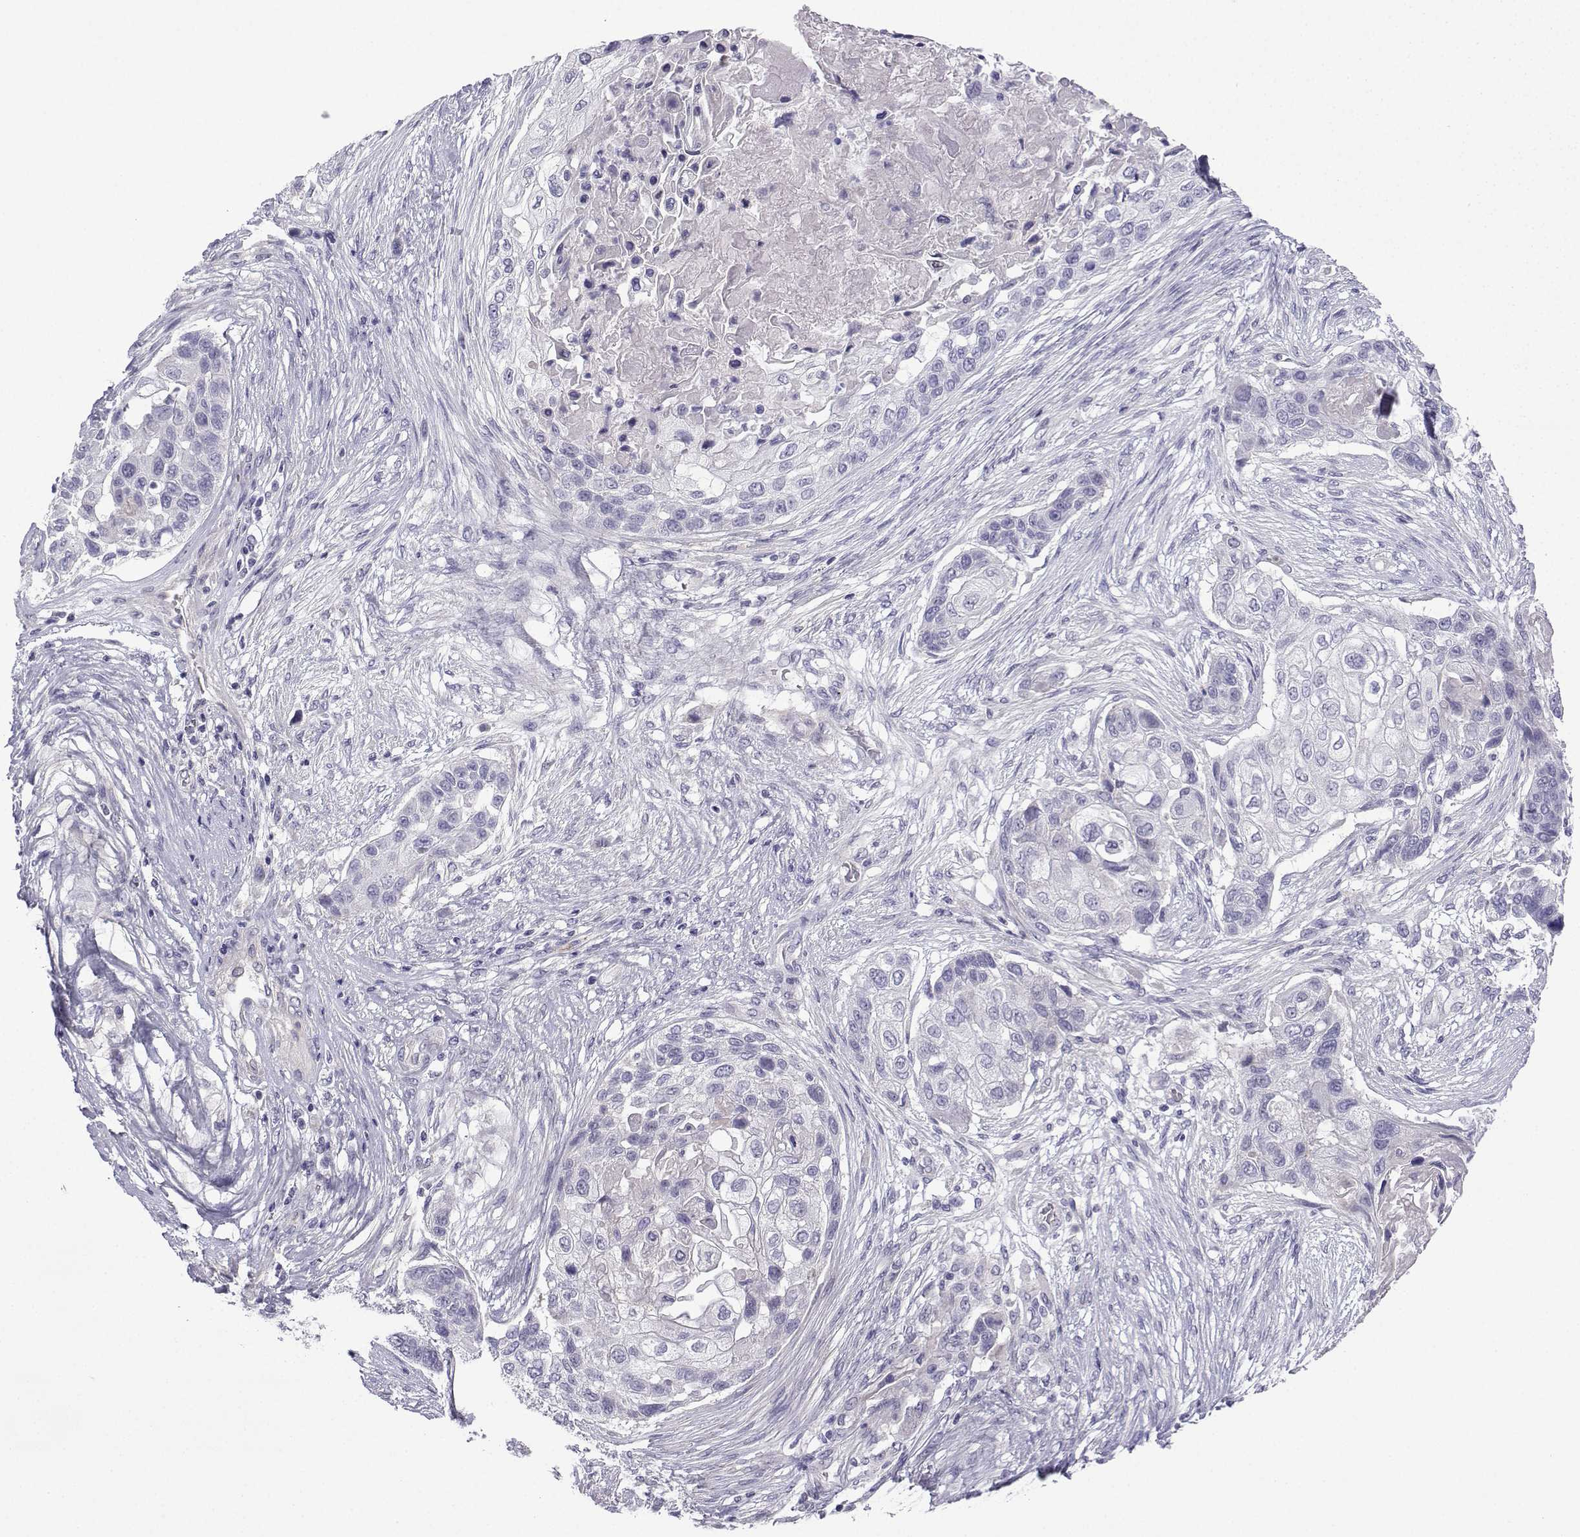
{"staining": {"intensity": "negative", "quantity": "none", "location": "none"}, "tissue": "lung cancer", "cell_type": "Tumor cells", "image_type": "cancer", "snomed": [{"axis": "morphology", "description": "Squamous cell carcinoma, NOS"}, {"axis": "topography", "description": "Lung"}], "caption": "Human lung cancer stained for a protein using immunohistochemistry (IHC) demonstrates no staining in tumor cells.", "gene": "SPACA7", "patient": {"sex": "male", "age": 69}}